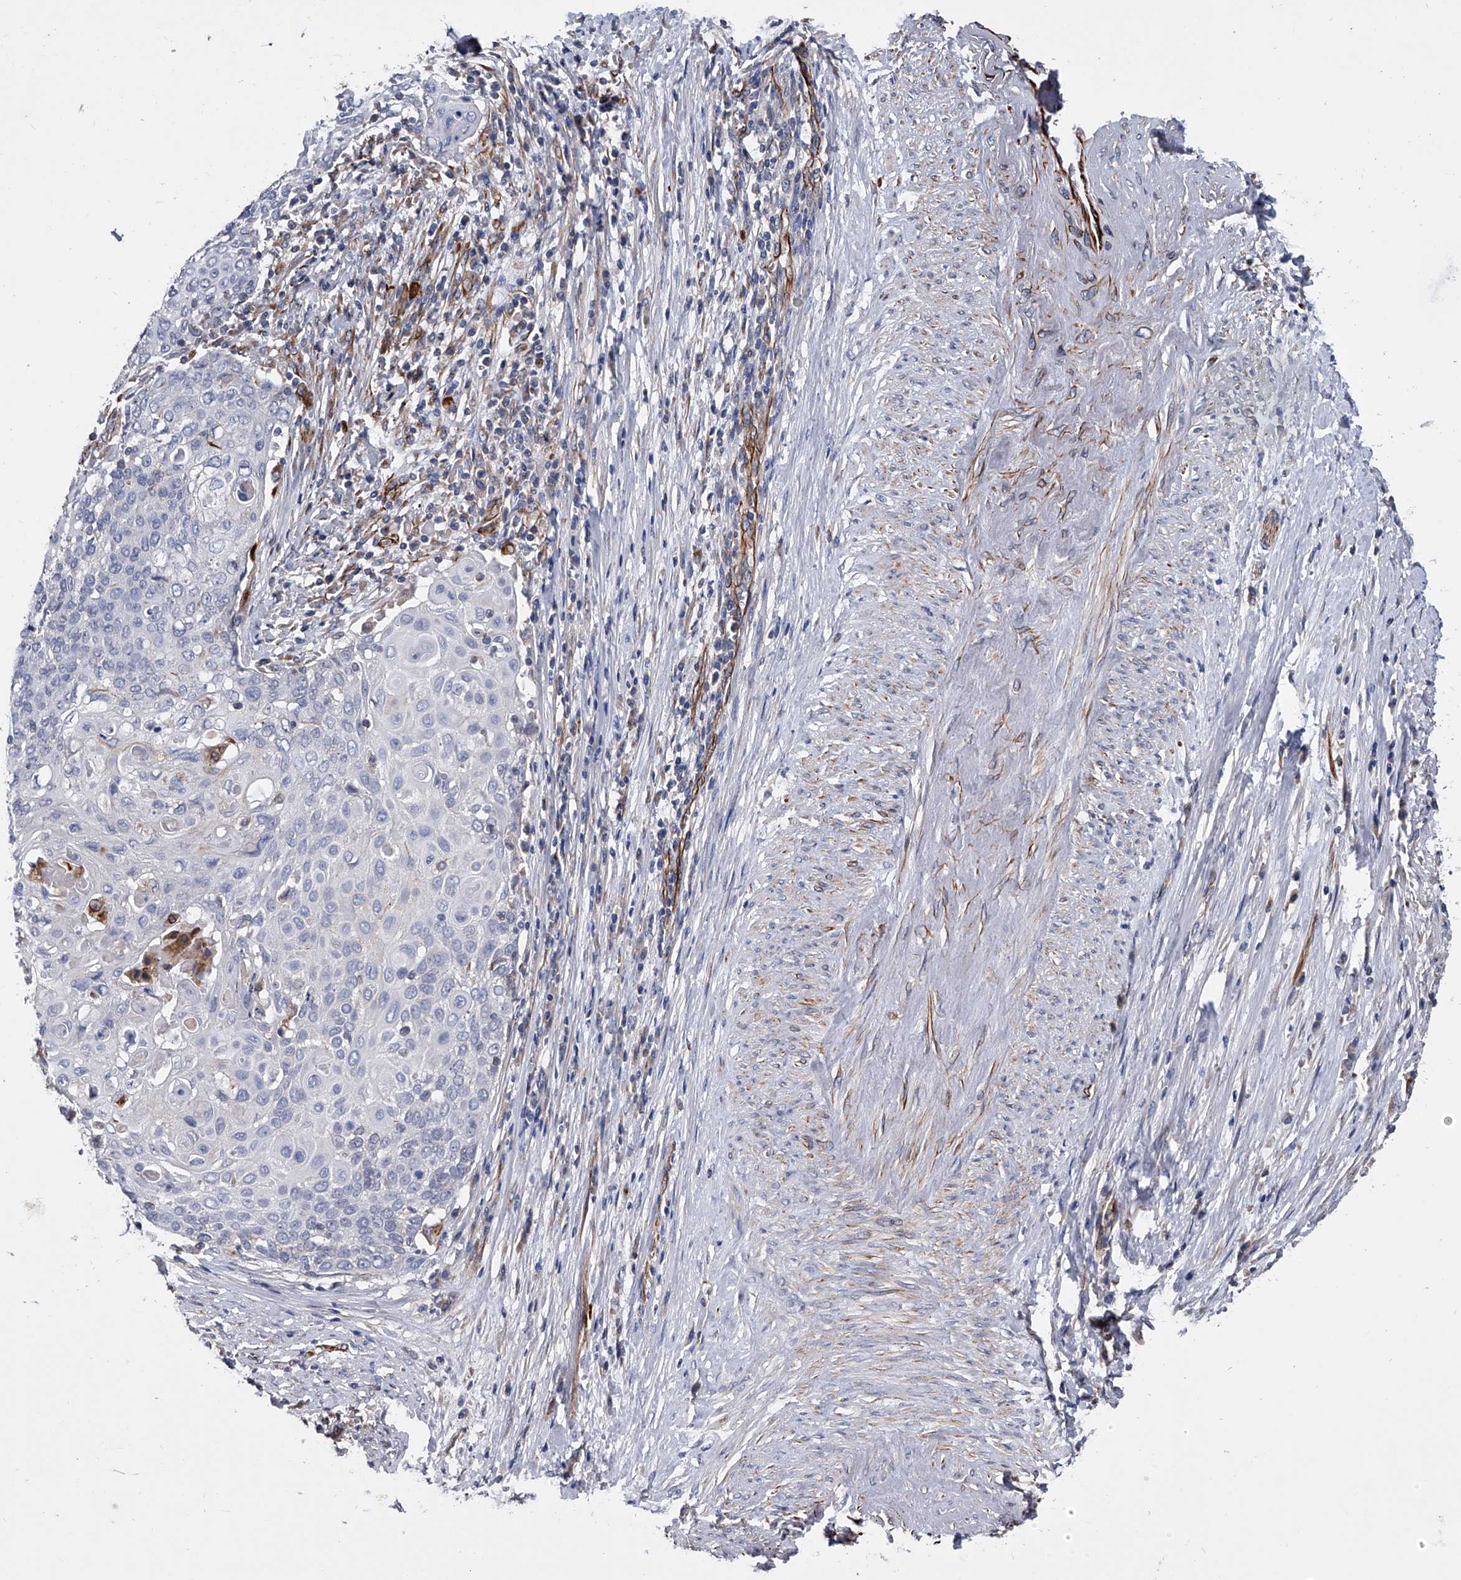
{"staining": {"intensity": "negative", "quantity": "none", "location": "none"}, "tissue": "cervical cancer", "cell_type": "Tumor cells", "image_type": "cancer", "snomed": [{"axis": "morphology", "description": "Squamous cell carcinoma, NOS"}, {"axis": "topography", "description": "Cervix"}], "caption": "A micrograph of human squamous cell carcinoma (cervical) is negative for staining in tumor cells.", "gene": "EFCAB7", "patient": {"sex": "female", "age": 39}}